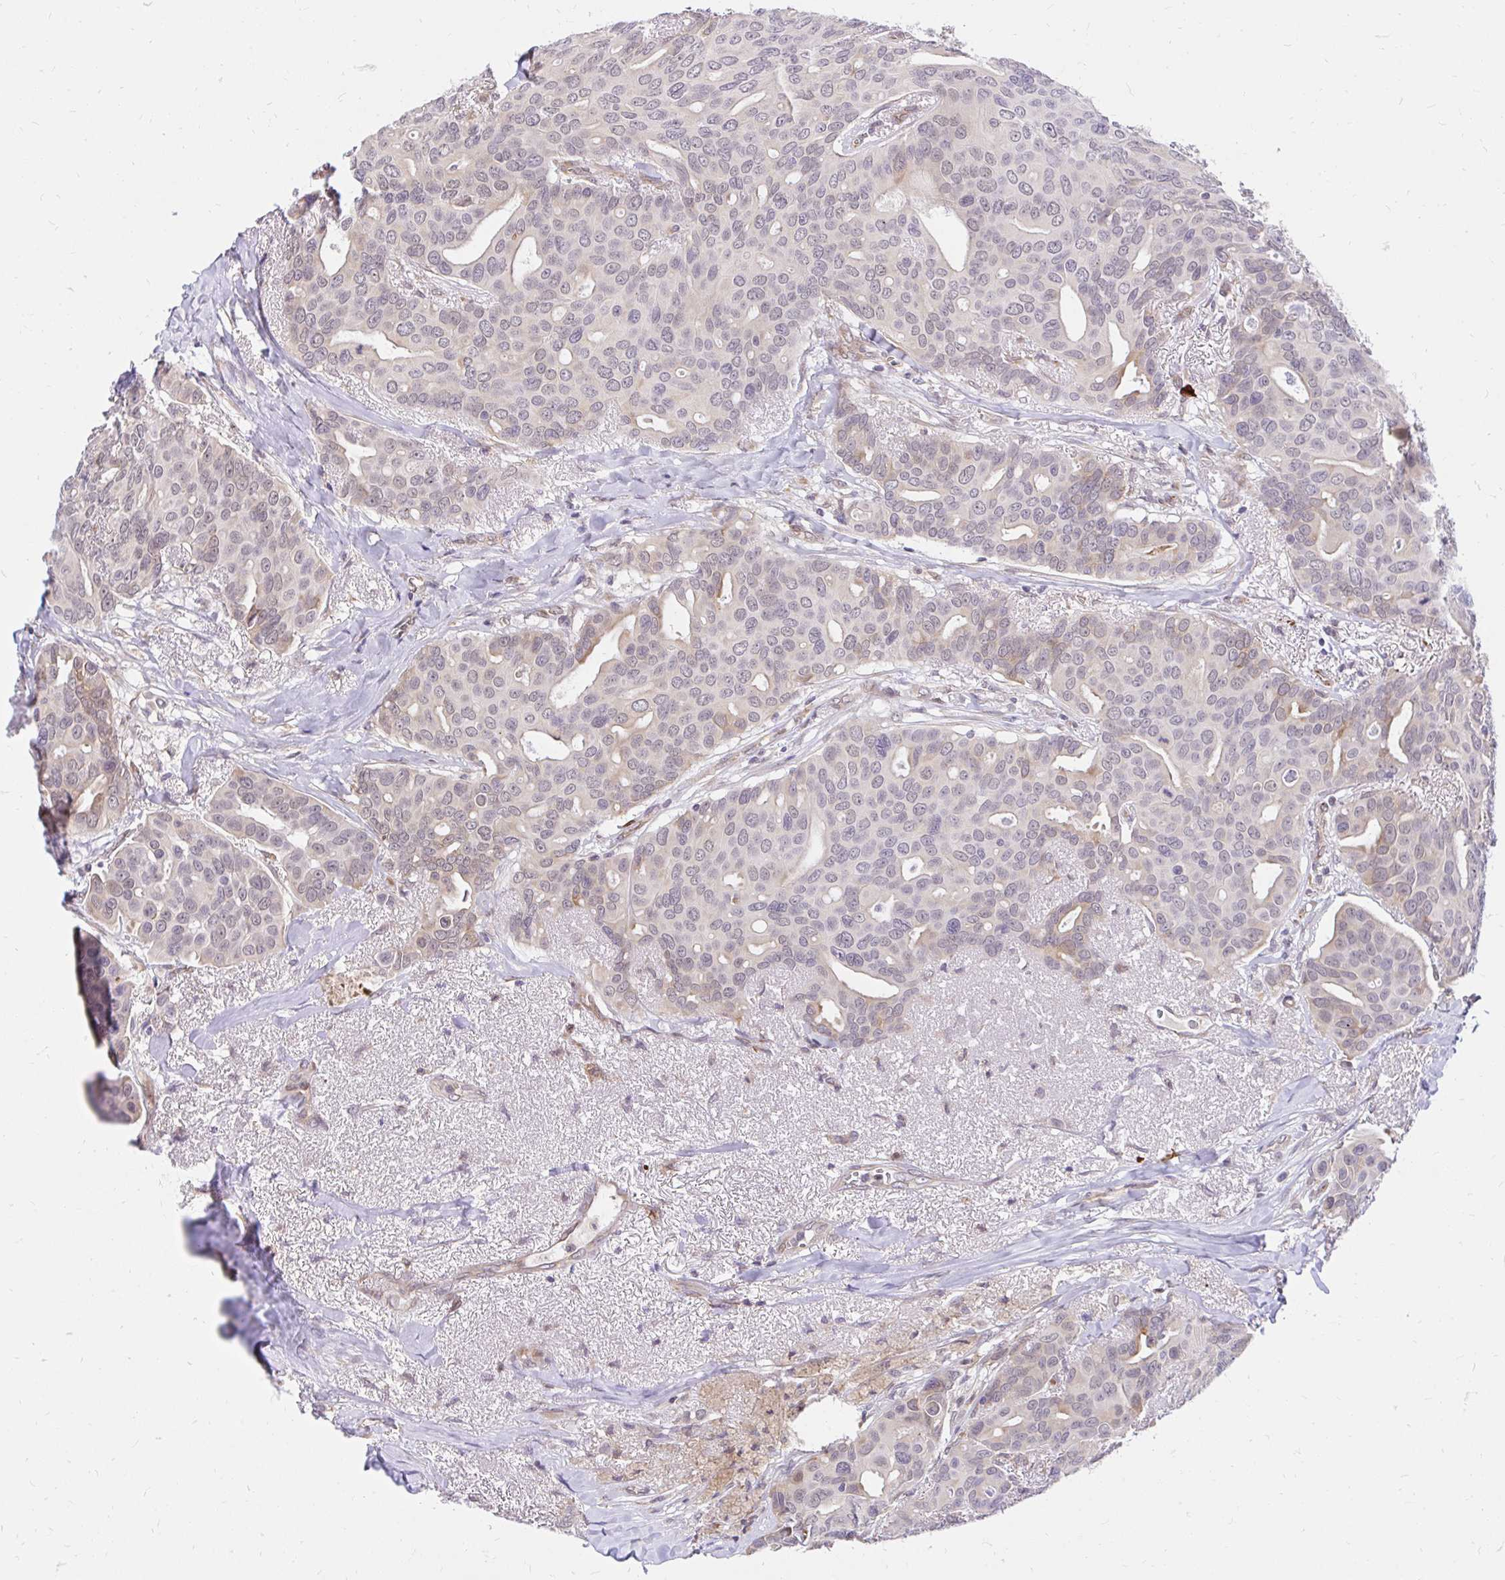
{"staining": {"intensity": "weak", "quantity": "25%-75%", "location": "nuclear"}, "tissue": "breast cancer", "cell_type": "Tumor cells", "image_type": "cancer", "snomed": [{"axis": "morphology", "description": "Duct carcinoma"}, {"axis": "topography", "description": "Breast"}], "caption": "About 25%-75% of tumor cells in breast infiltrating ductal carcinoma display weak nuclear protein expression as visualized by brown immunohistochemical staining.", "gene": "NAALAD2", "patient": {"sex": "female", "age": 54}}